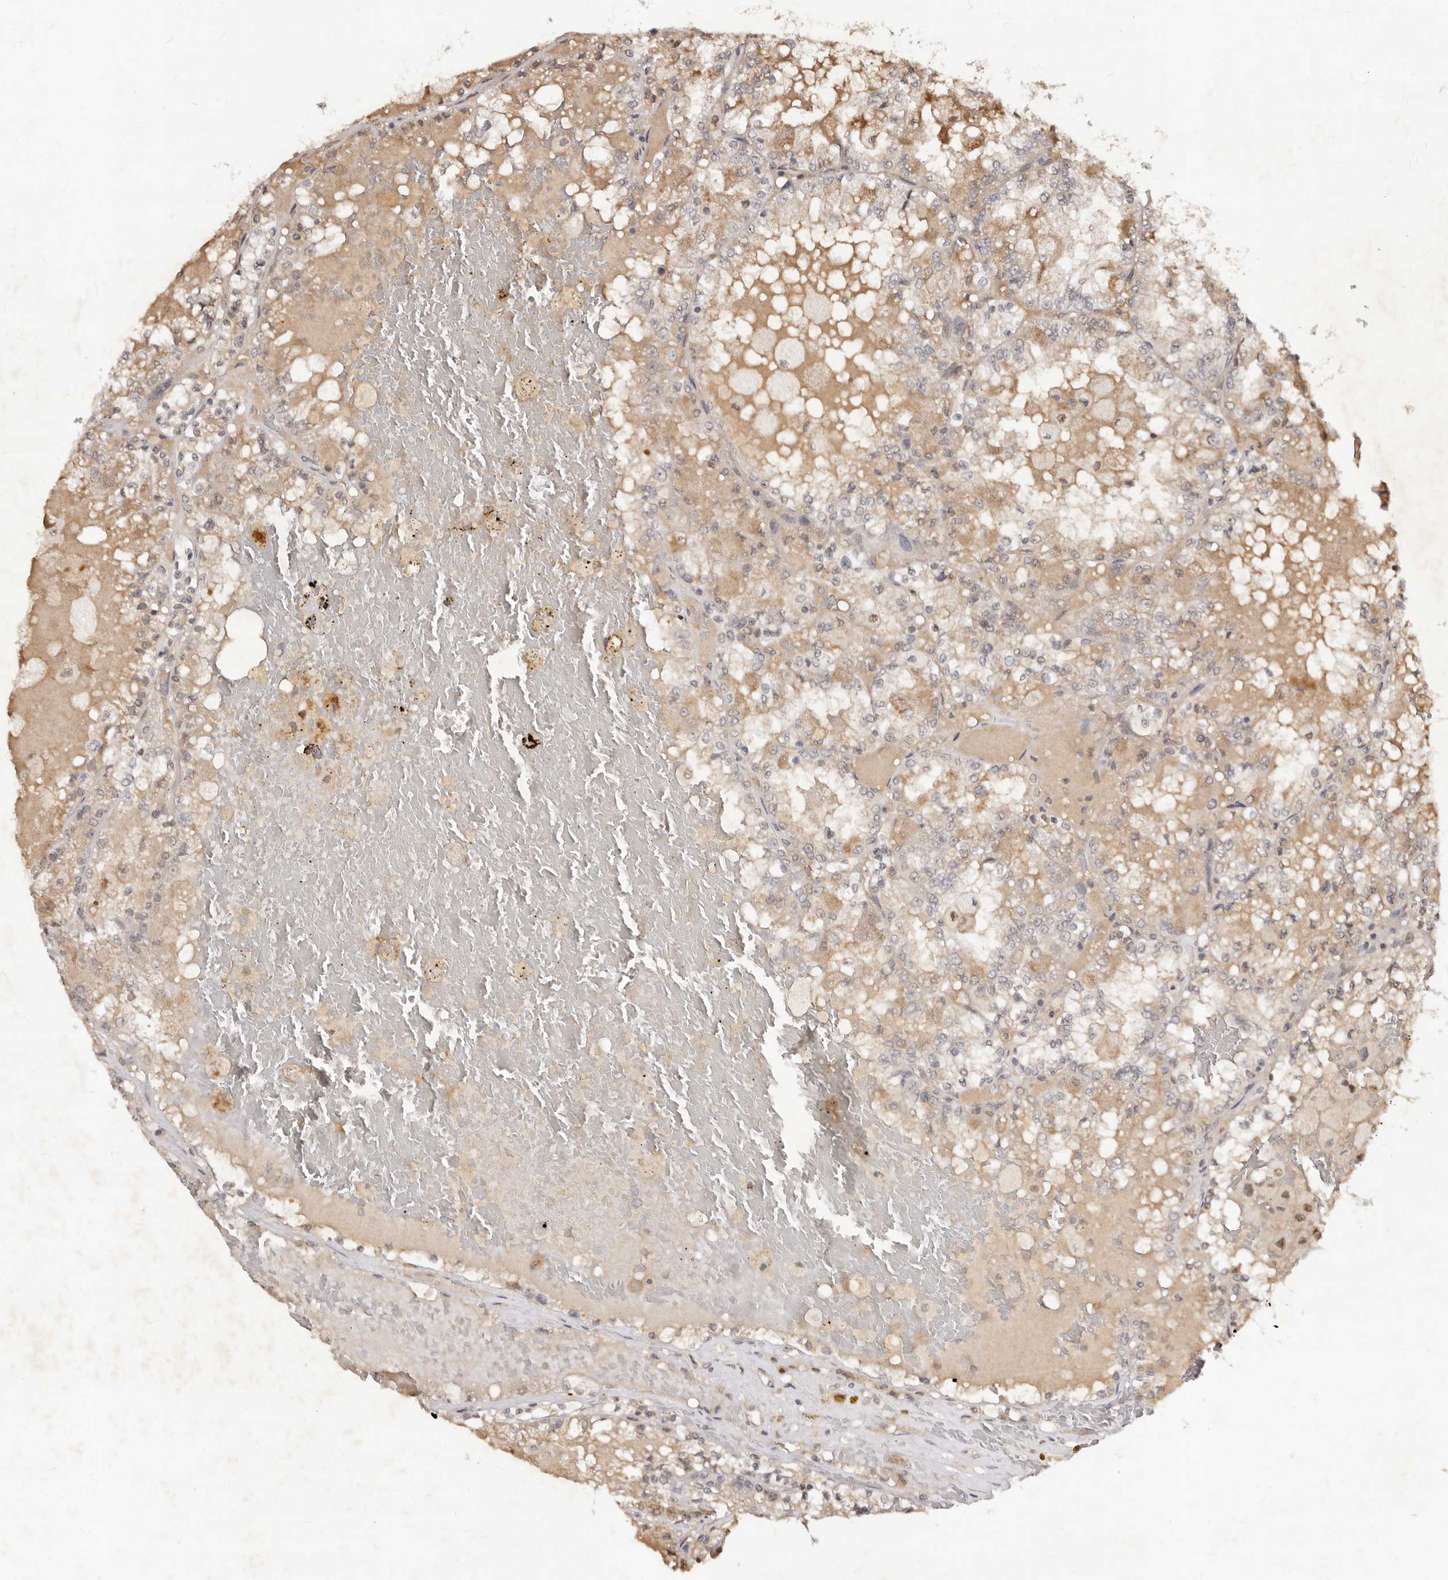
{"staining": {"intensity": "weak", "quantity": "<25%", "location": "cytoplasmic/membranous"}, "tissue": "renal cancer", "cell_type": "Tumor cells", "image_type": "cancer", "snomed": [{"axis": "morphology", "description": "Adenocarcinoma, NOS"}, {"axis": "topography", "description": "Kidney"}], "caption": "The immunohistochemistry histopathology image has no significant expression in tumor cells of adenocarcinoma (renal) tissue.", "gene": "LCORL", "patient": {"sex": "female", "age": 56}}